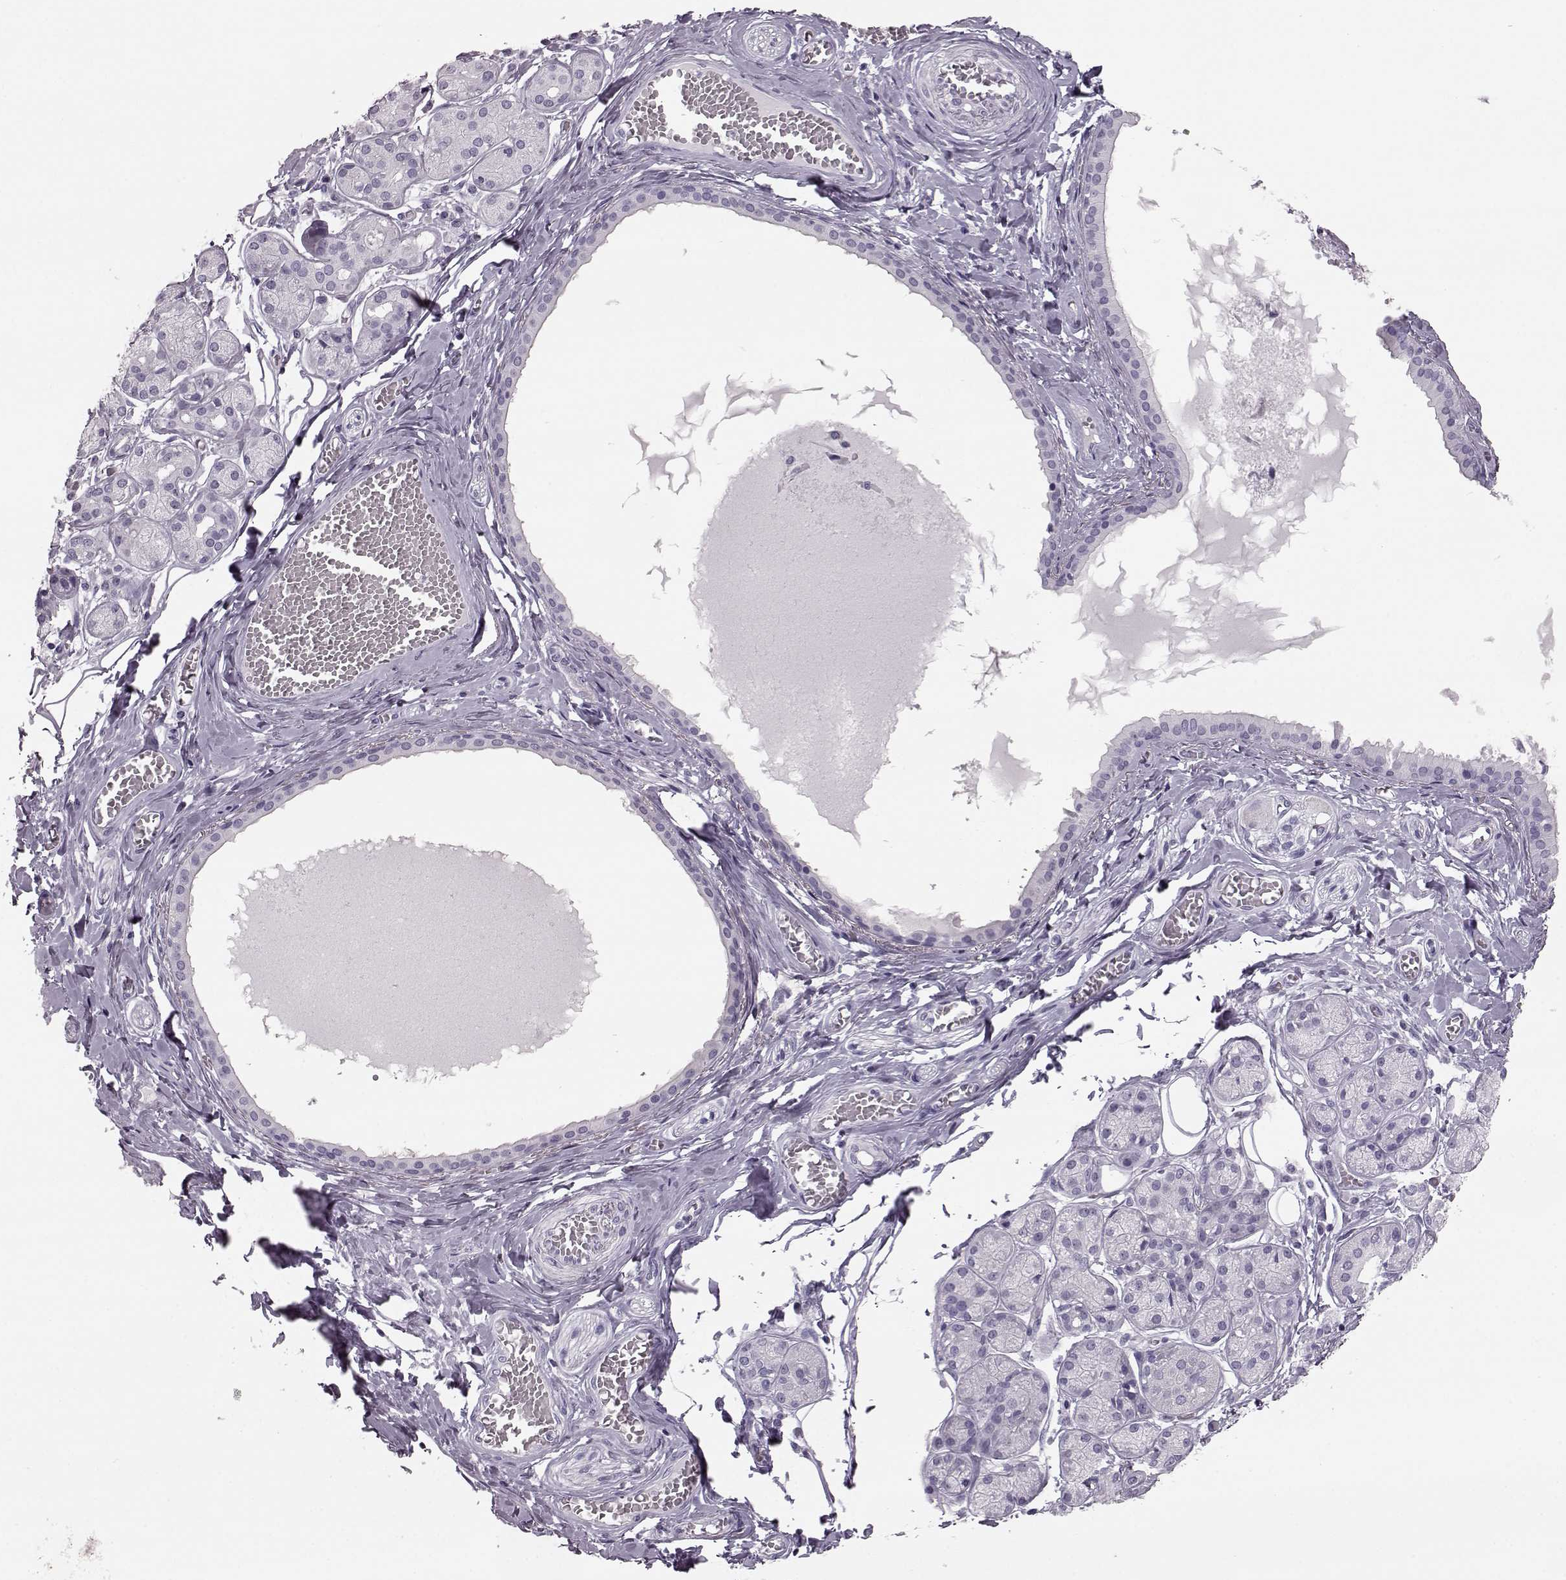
{"staining": {"intensity": "negative", "quantity": "none", "location": "none"}, "tissue": "salivary gland", "cell_type": "Glandular cells", "image_type": "normal", "snomed": [{"axis": "morphology", "description": "Normal tissue, NOS"}, {"axis": "topography", "description": "Salivary gland"}, {"axis": "topography", "description": "Peripheral nerve tissue"}], "caption": "Glandular cells show no significant protein expression in unremarkable salivary gland. (DAB (3,3'-diaminobenzidine) immunohistochemistry (IHC) visualized using brightfield microscopy, high magnification).", "gene": "BFSP2", "patient": {"sex": "male", "age": 71}}